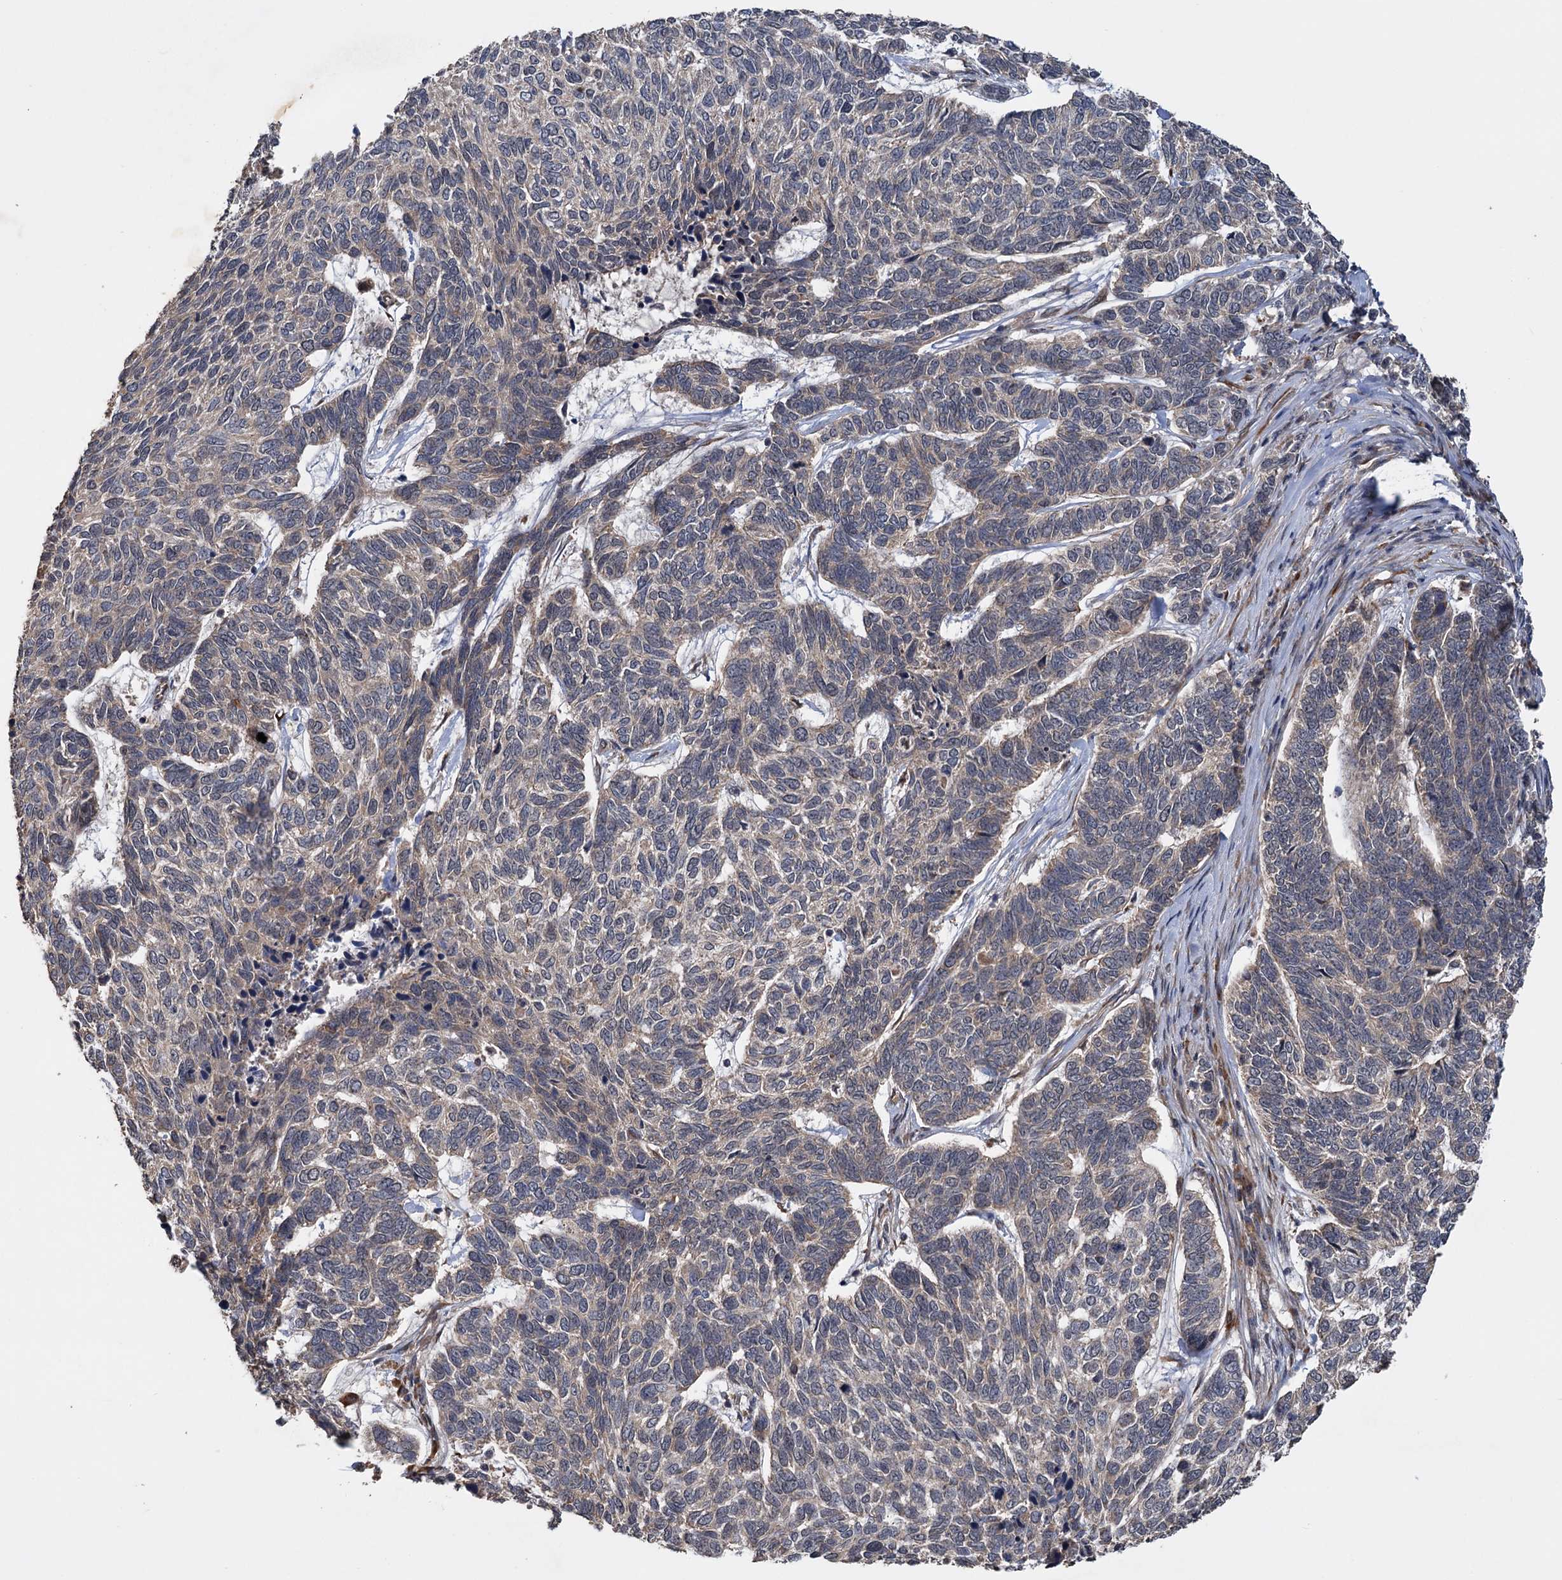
{"staining": {"intensity": "weak", "quantity": "<25%", "location": "cytoplasmic/membranous"}, "tissue": "skin cancer", "cell_type": "Tumor cells", "image_type": "cancer", "snomed": [{"axis": "morphology", "description": "Basal cell carcinoma"}, {"axis": "topography", "description": "Skin"}], "caption": "Immunohistochemistry (IHC) image of neoplastic tissue: human skin cancer stained with DAB exhibits no significant protein positivity in tumor cells.", "gene": "KANSL2", "patient": {"sex": "female", "age": 65}}